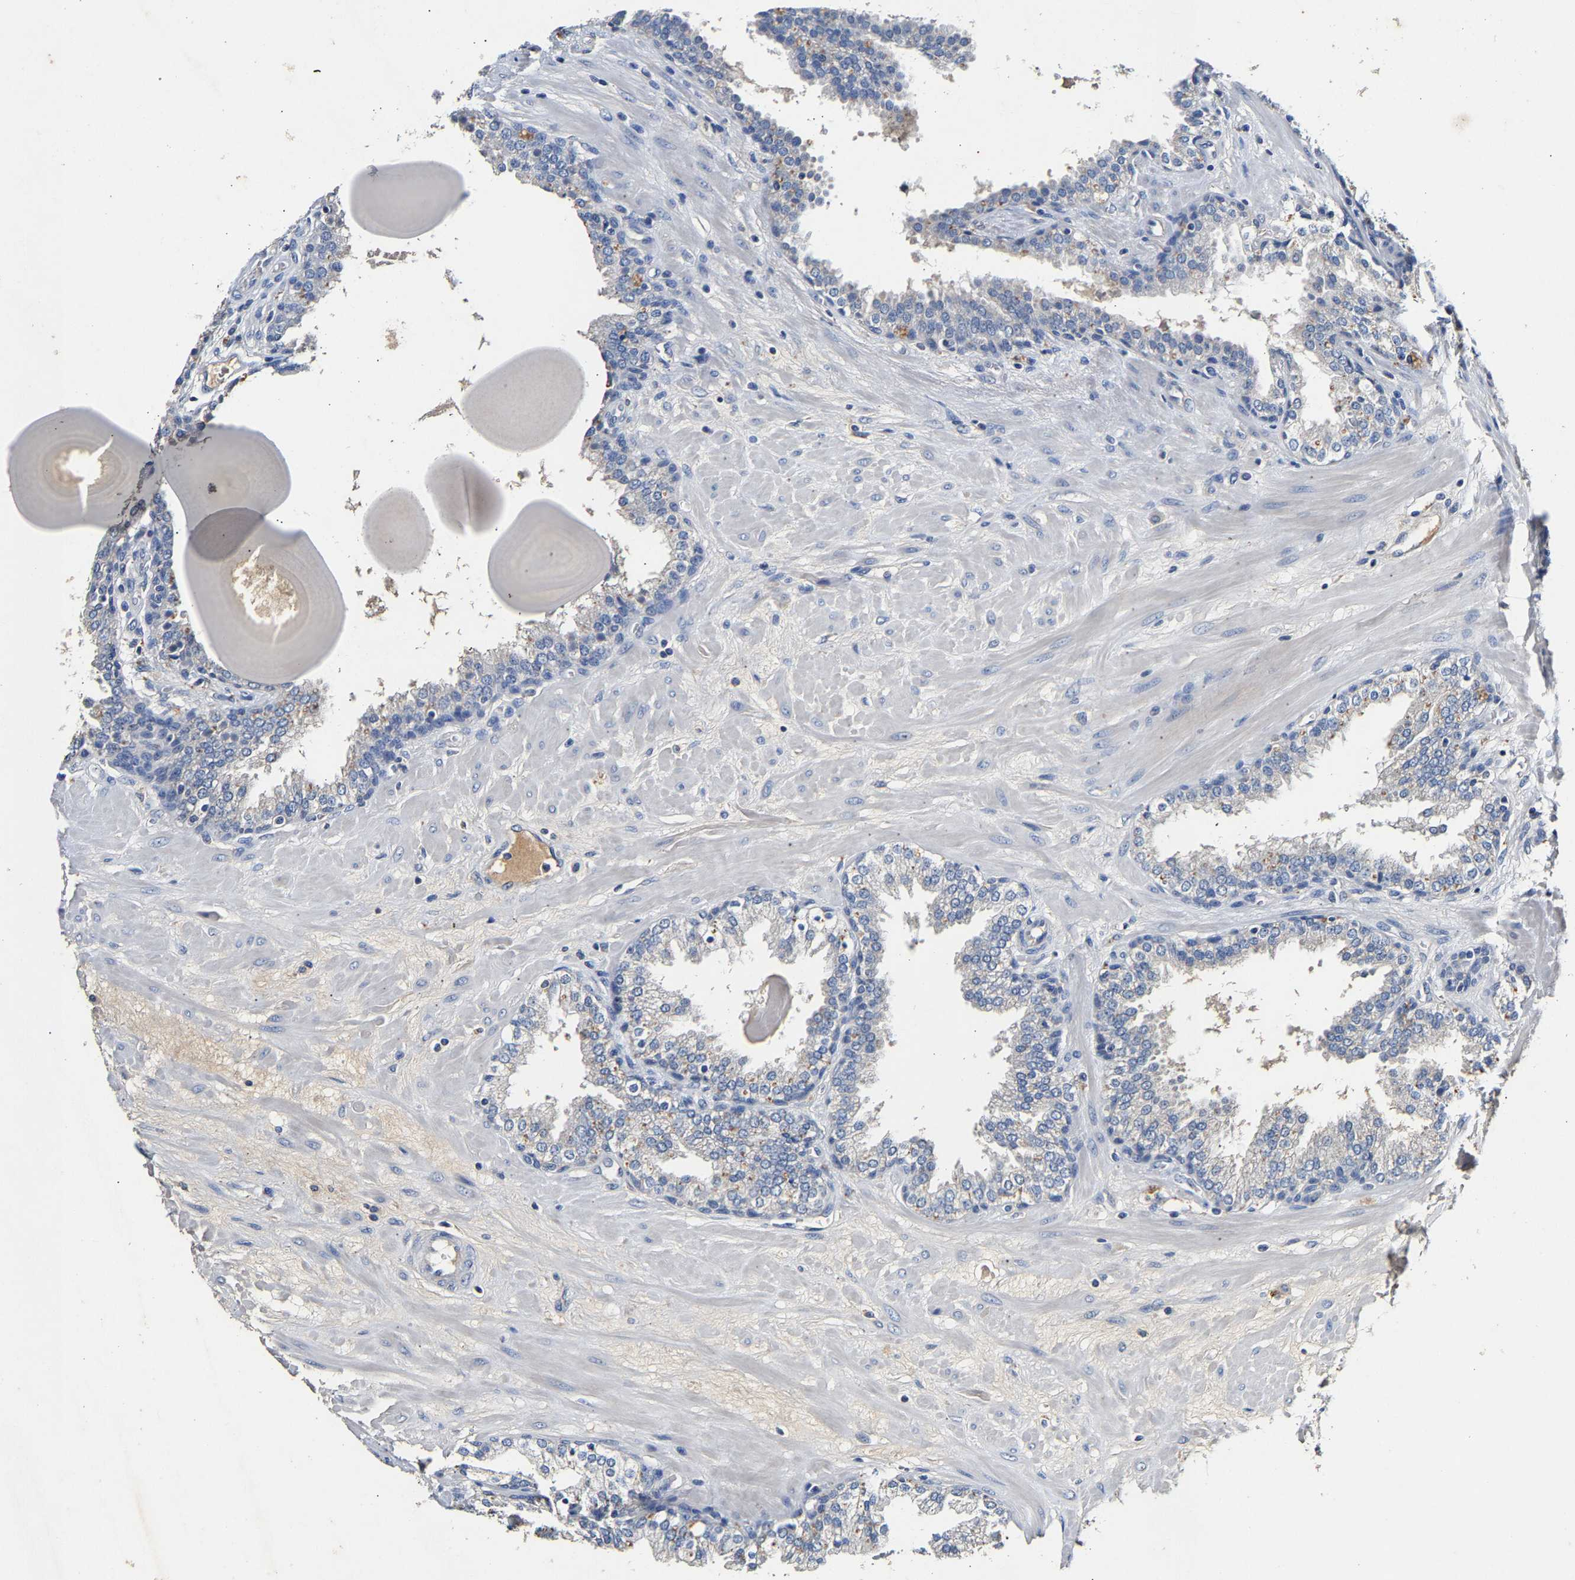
{"staining": {"intensity": "negative", "quantity": "none", "location": "none"}, "tissue": "prostate", "cell_type": "Glandular cells", "image_type": "normal", "snomed": [{"axis": "morphology", "description": "Normal tissue, NOS"}, {"axis": "topography", "description": "Prostate"}], "caption": "This is a histopathology image of immunohistochemistry staining of unremarkable prostate, which shows no staining in glandular cells.", "gene": "SLCO2B1", "patient": {"sex": "male", "age": 51}}